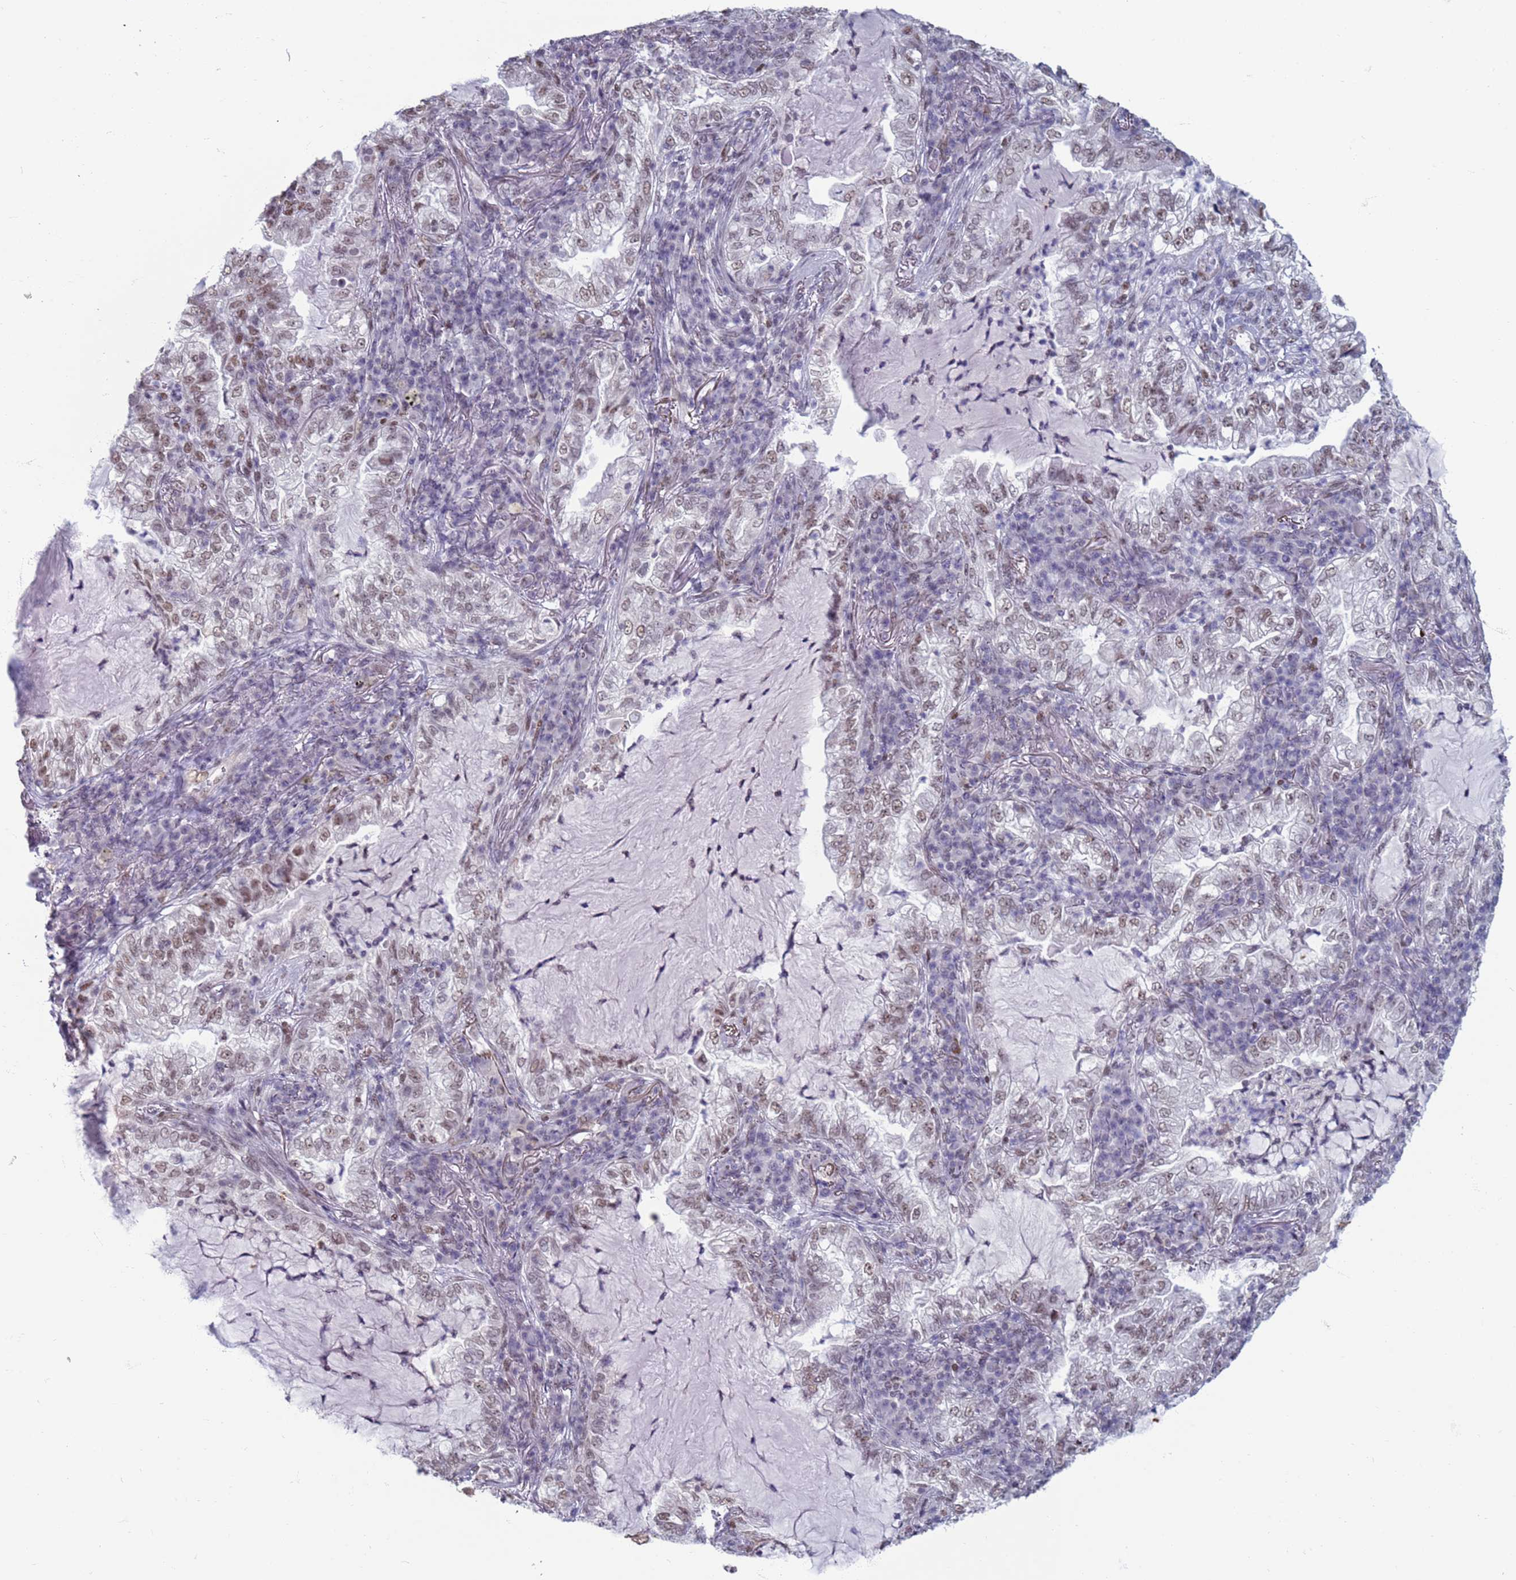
{"staining": {"intensity": "weak", "quantity": ">75%", "location": "nuclear"}, "tissue": "lung cancer", "cell_type": "Tumor cells", "image_type": "cancer", "snomed": [{"axis": "morphology", "description": "Adenocarcinoma, NOS"}, {"axis": "topography", "description": "Lung"}], "caption": "Lung cancer stained with a protein marker displays weak staining in tumor cells.", "gene": "SAE1", "patient": {"sex": "female", "age": 73}}